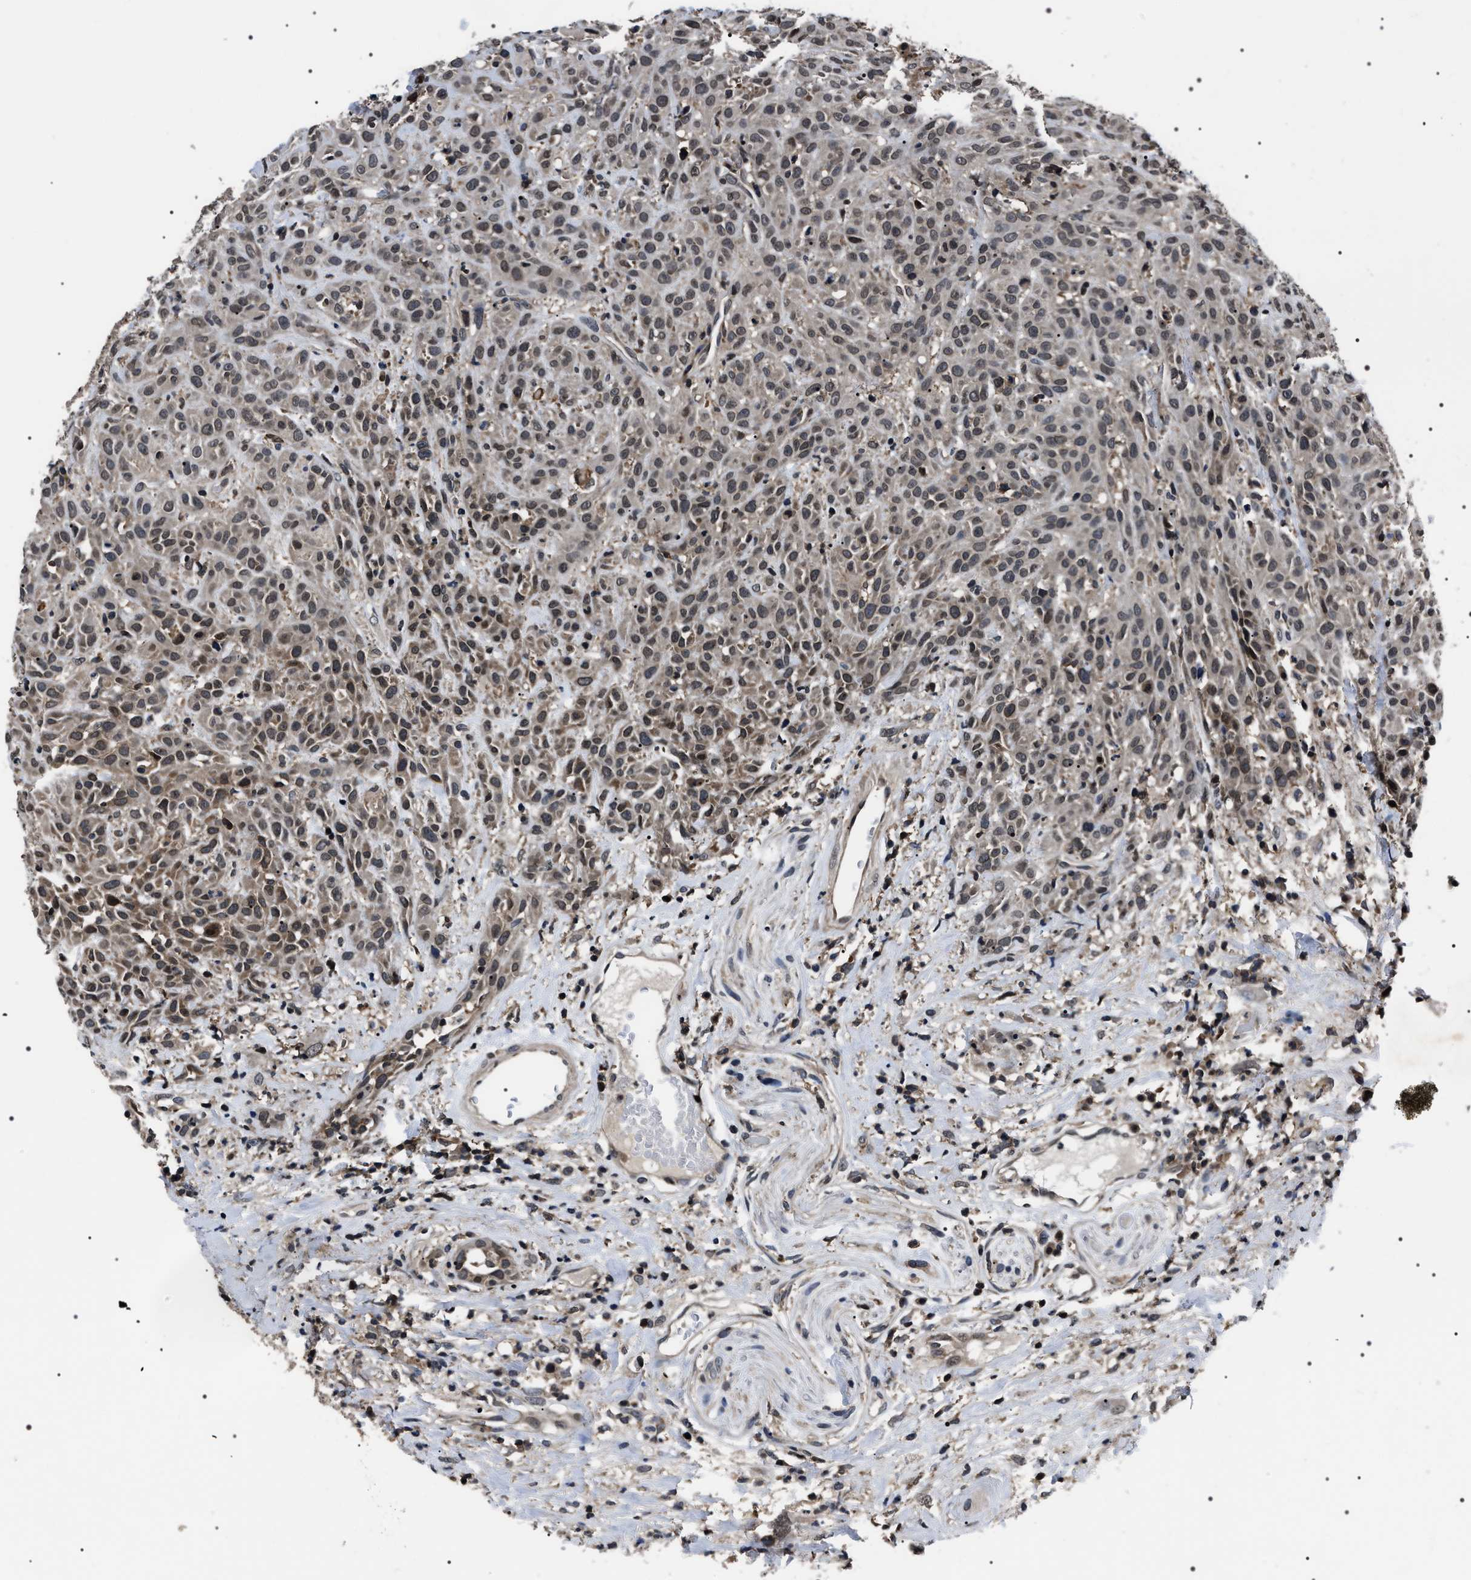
{"staining": {"intensity": "weak", "quantity": ">75%", "location": "cytoplasmic/membranous,nuclear"}, "tissue": "head and neck cancer", "cell_type": "Tumor cells", "image_type": "cancer", "snomed": [{"axis": "morphology", "description": "Normal tissue, NOS"}, {"axis": "morphology", "description": "Squamous cell carcinoma, NOS"}, {"axis": "topography", "description": "Cartilage tissue"}, {"axis": "topography", "description": "Head-Neck"}], "caption": "There is low levels of weak cytoplasmic/membranous and nuclear expression in tumor cells of head and neck squamous cell carcinoma, as demonstrated by immunohistochemical staining (brown color).", "gene": "SIPA1", "patient": {"sex": "male", "age": 62}}